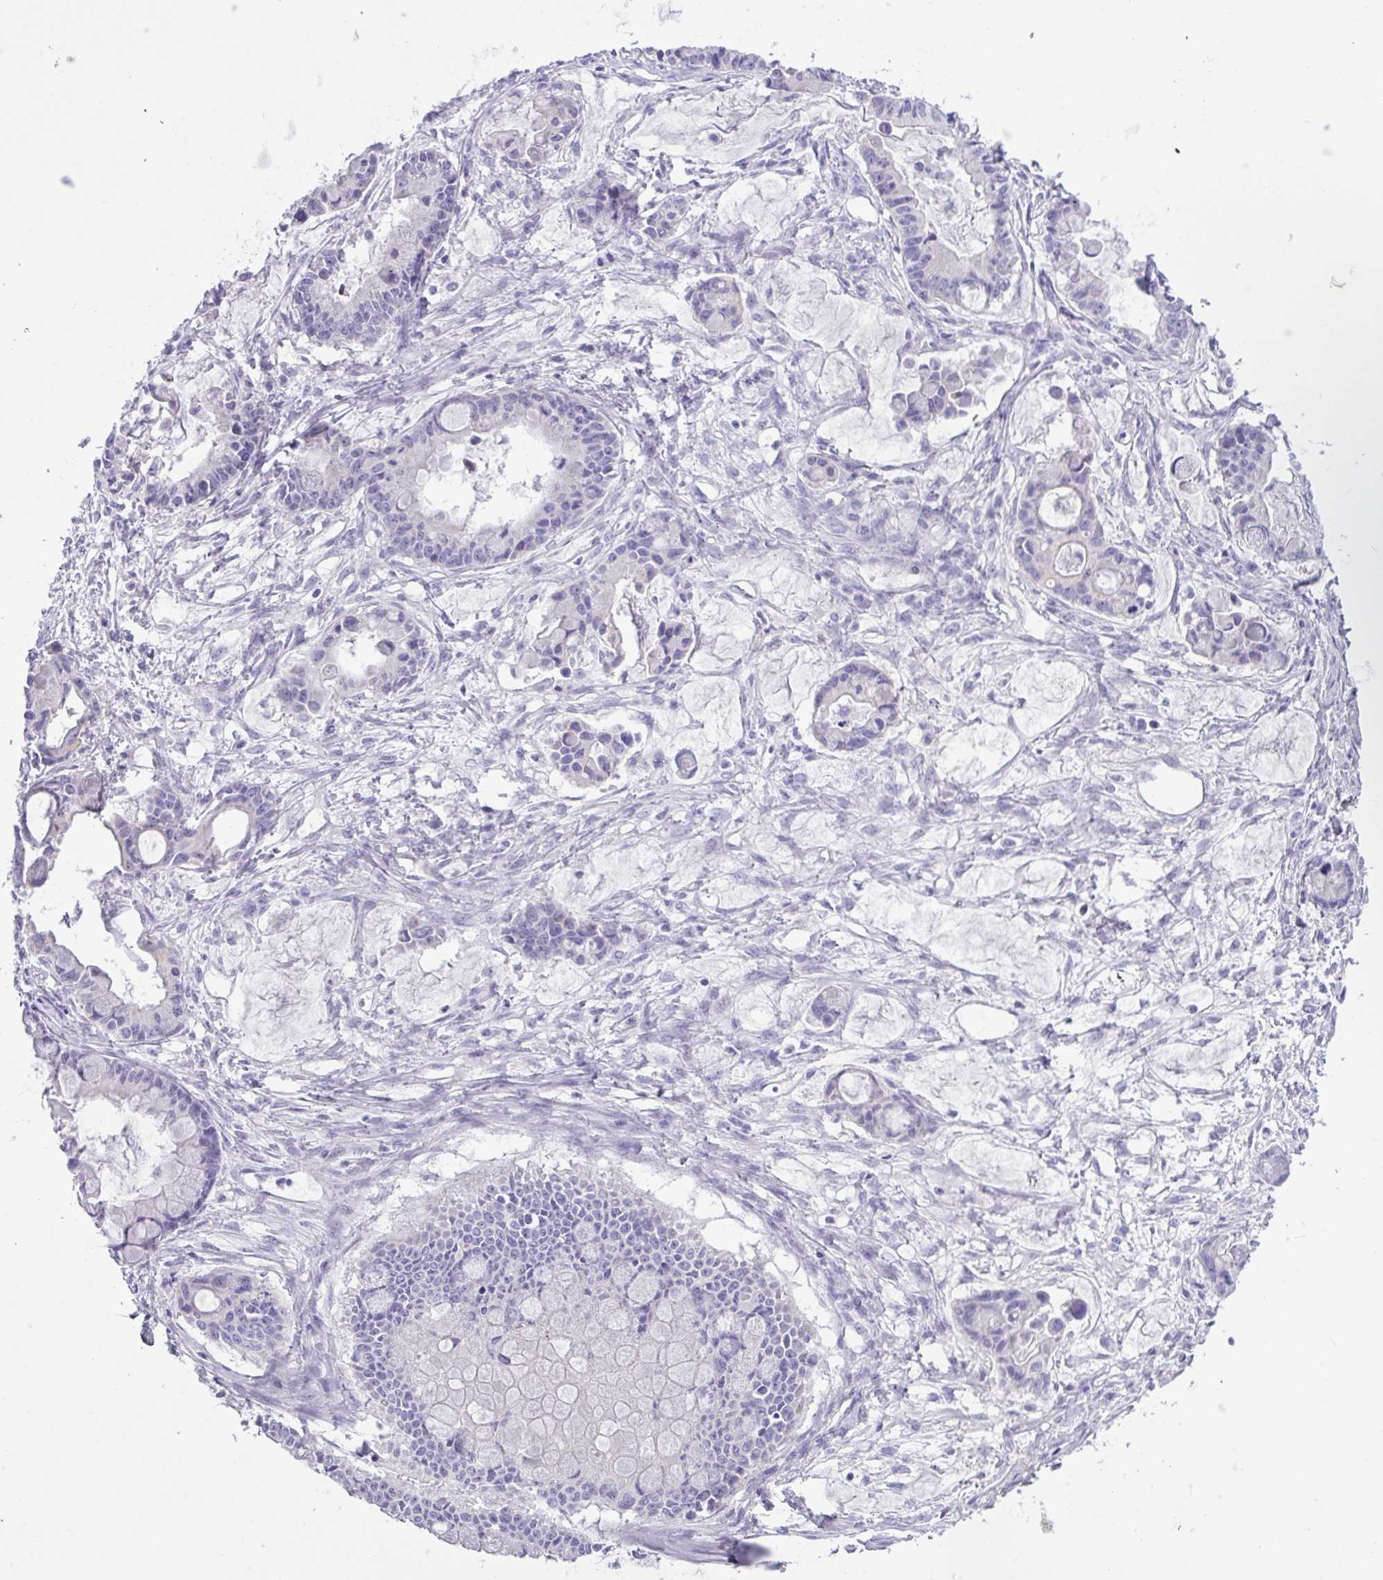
{"staining": {"intensity": "negative", "quantity": "none", "location": "none"}, "tissue": "ovarian cancer", "cell_type": "Tumor cells", "image_type": "cancer", "snomed": [{"axis": "morphology", "description": "Cystadenocarcinoma, mucinous, NOS"}, {"axis": "topography", "description": "Ovary"}], "caption": "IHC micrograph of neoplastic tissue: ovarian cancer stained with DAB (3,3'-diaminobenzidine) exhibits no significant protein staining in tumor cells.", "gene": "MRM2", "patient": {"sex": "female", "age": 63}}